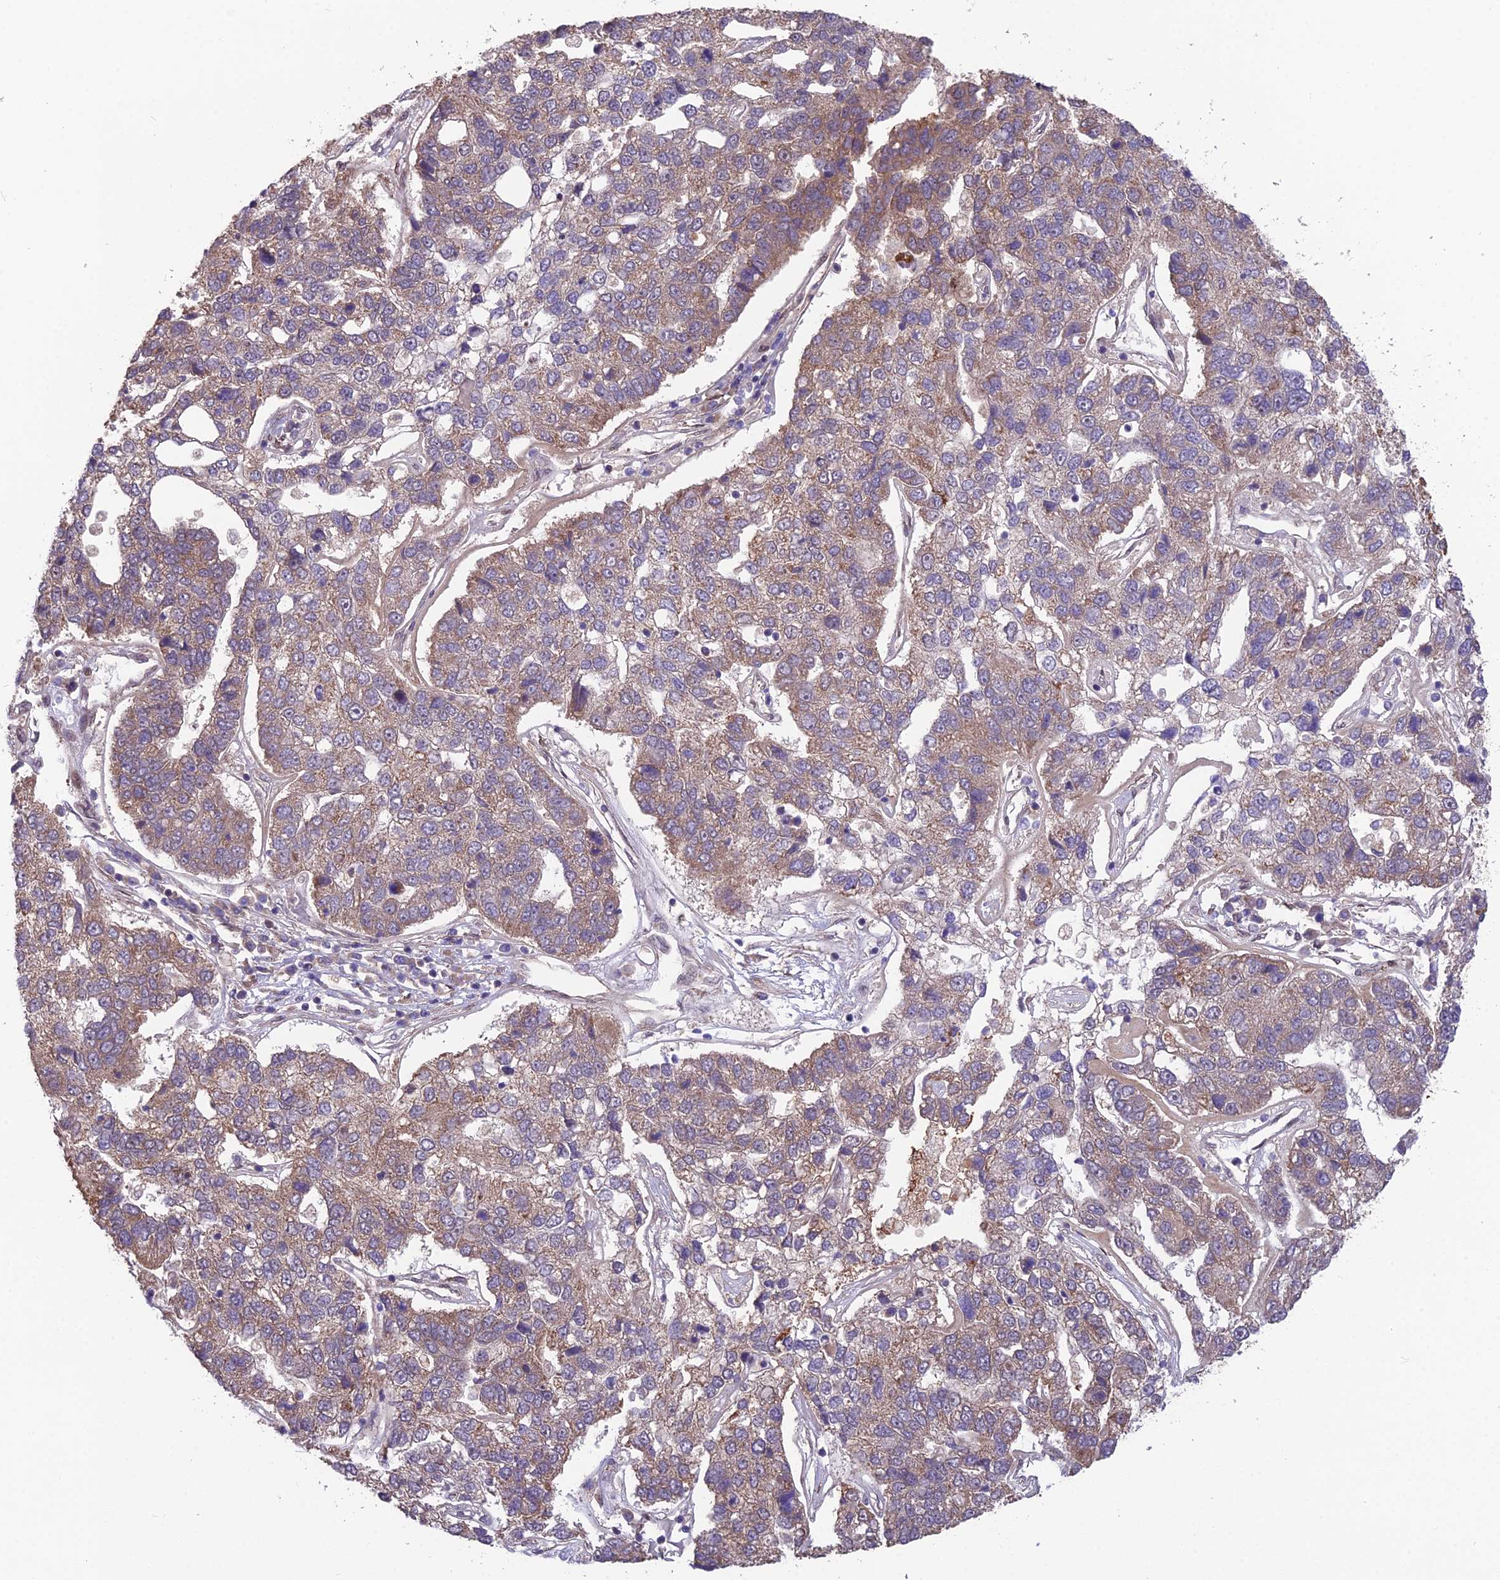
{"staining": {"intensity": "weak", "quantity": "25%-75%", "location": "cytoplasmic/membranous"}, "tissue": "pancreatic cancer", "cell_type": "Tumor cells", "image_type": "cancer", "snomed": [{"axis": "morphology", "description": "Adenocarcinoma, NOS"}, {"axis": "topography", "description": "Pancreas"}], "caption": "IHC (DAB) staining of human pancreatic cancer shows weak cytoplasmic/membranous protein staining in about 25%-75% of tumor cells.", "gene": "CYP2R1", "patient": {"sex": "female", "age": 61}}